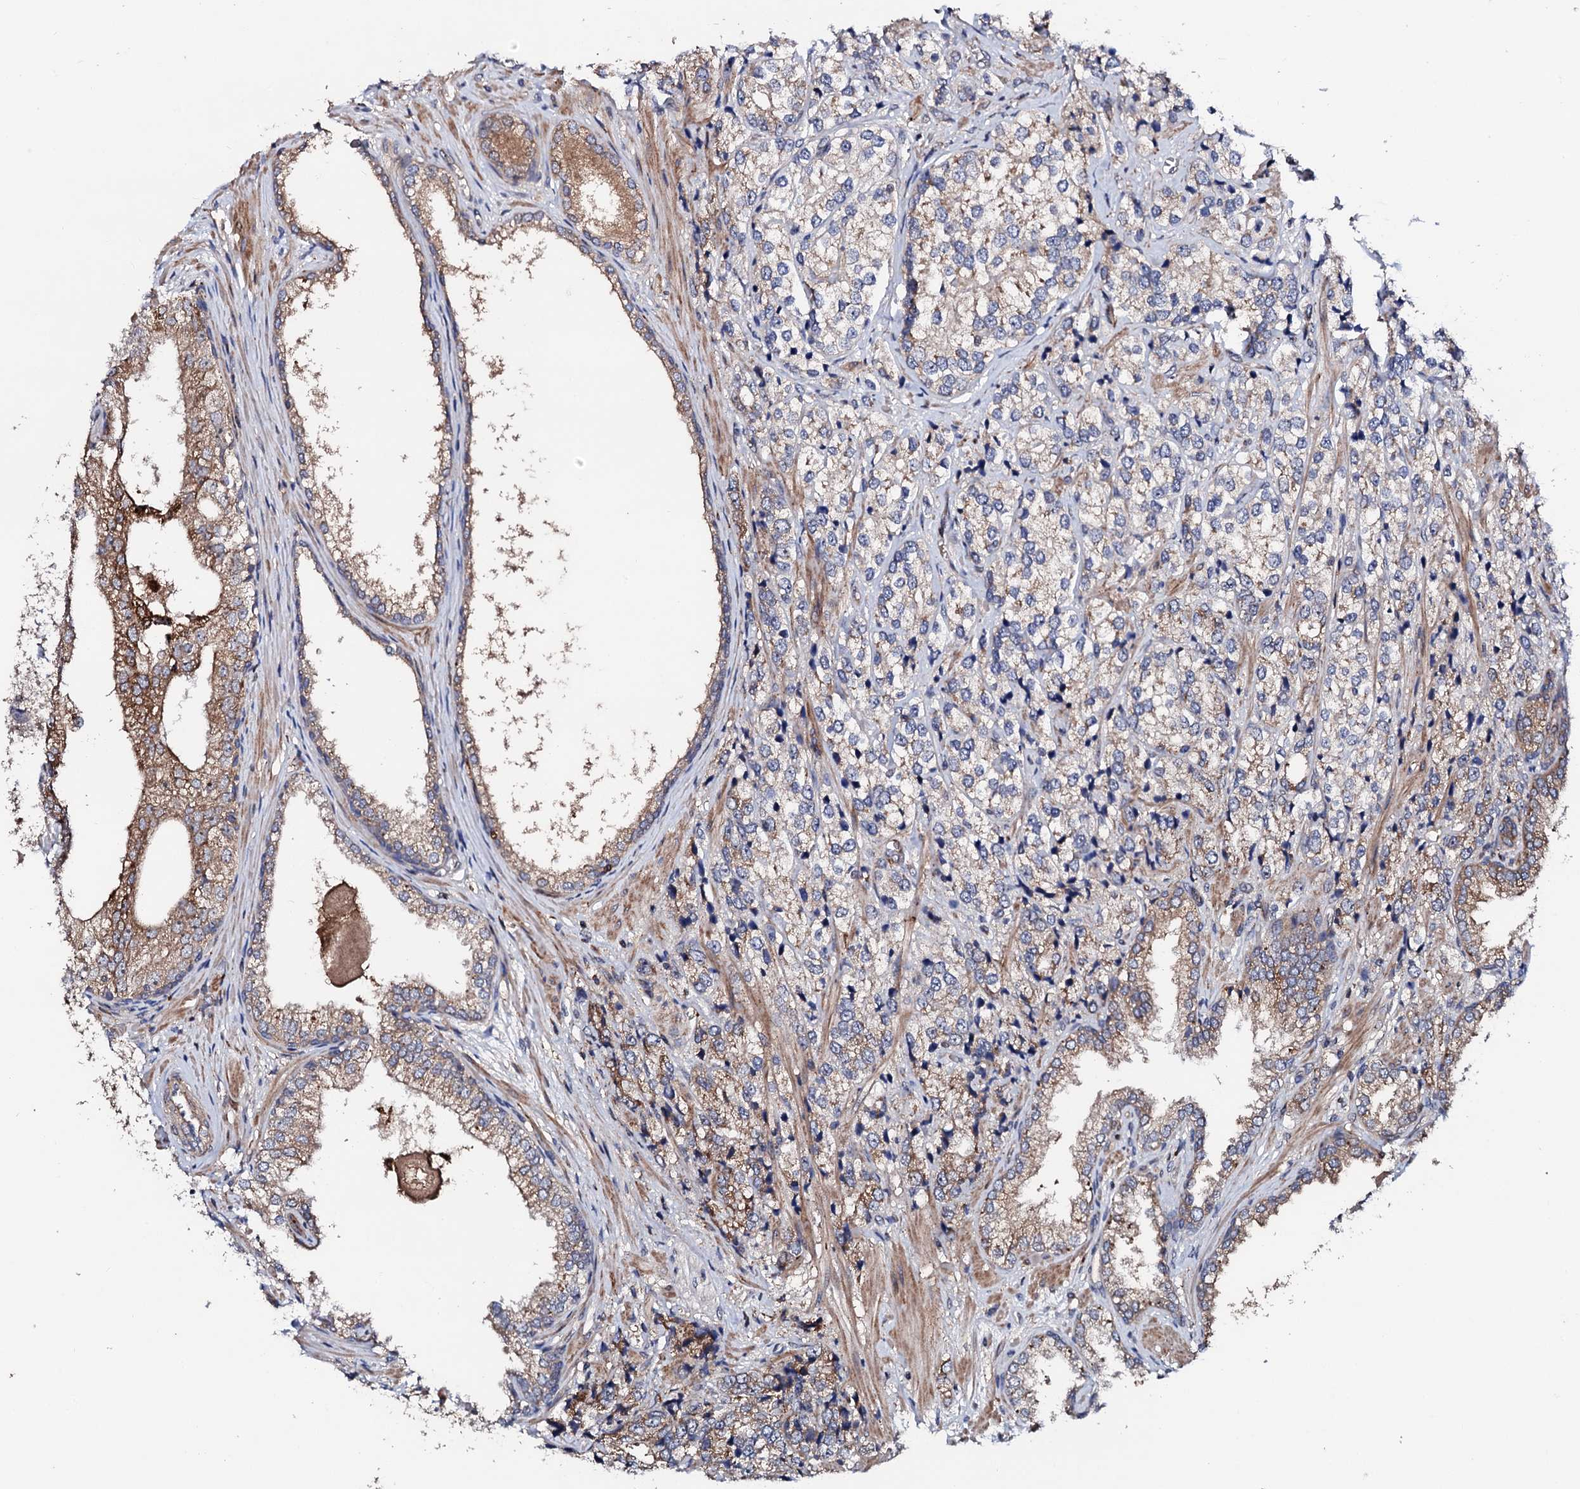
{"staining": {"intensity": "weak", "quantity": "25%-75%", "location": "cytoplasmic/membranous"}, "tissue": "prostate cancer", "cell_type": "Tumor cells", "image_type": "cancer", "snomed": [{"axis": "morphology", "description": "Adenocarcinoma, High grade"}, {"axis": "topography", "description": "Prostate"}], "caption": "Human prostate high-grade adenocarcinoma stained with a protein marker shows weak staining in tumor cells.", "gene": "GTPBP4", "patient": {"sex": "male", "age": 69}}